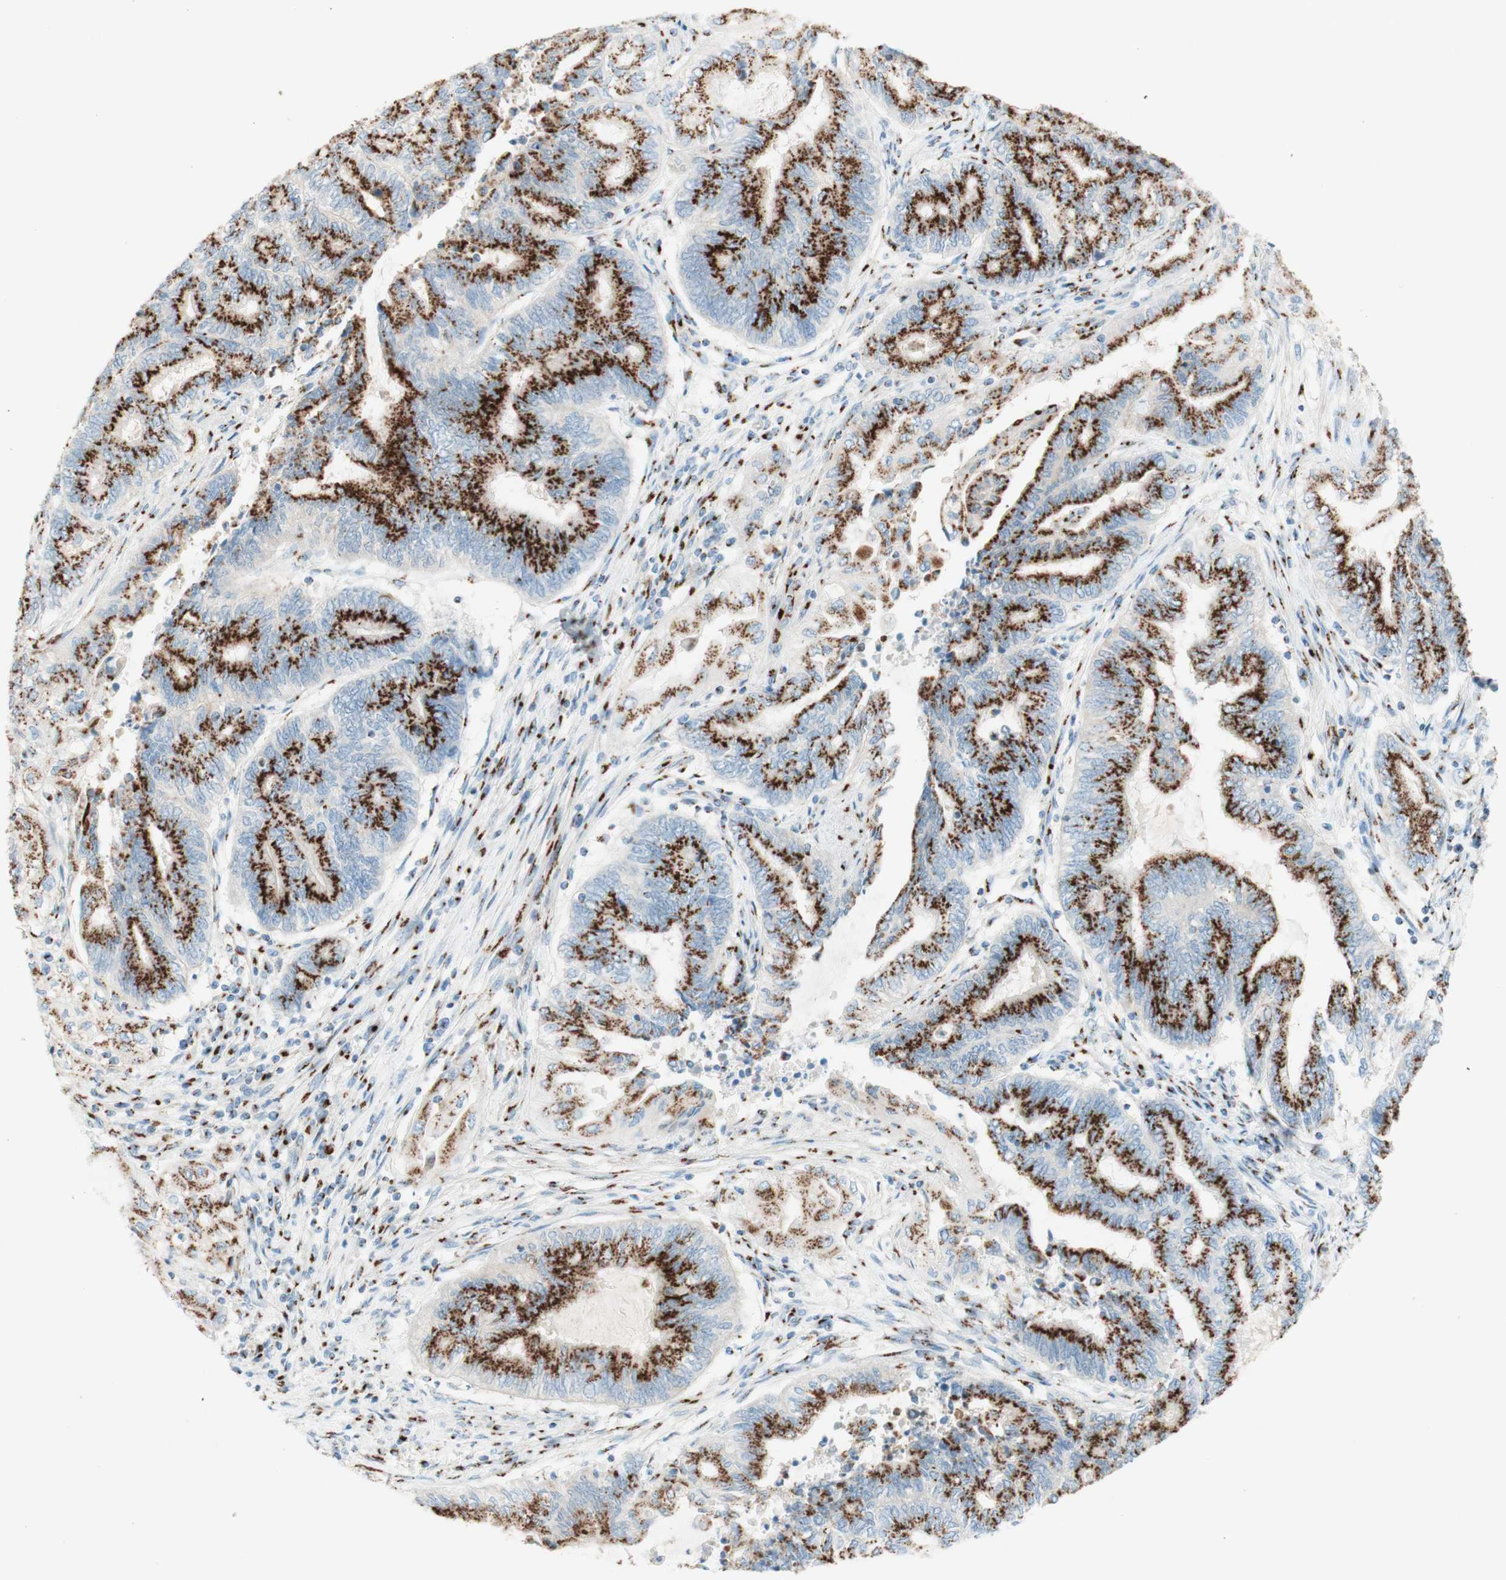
{"staining": {"intensity": "strong", "quantity": ">75%", "location": "cytoplasmic/membranous"}, "tissue": "endometrial cancer", "cell_type": "Tumor cells", "image_type": "cancer", "snomed": [{"axis": "morphology", "description": "Adenocarcinoma, NOS"}, {"axis": "topography", "description": "Uterus"}, {"axis": "topography", "description": "Endometrium"}], "caption": "IHC image of human adenocarcinoma (endometrial) stained for a protein (brown), which exhibits high levels of strong cytoplasmic/membranous expression in approximately >75% of tumor cells.", "gene": "GOLGB1", "patient": {"sex": "female", "age": 70}}